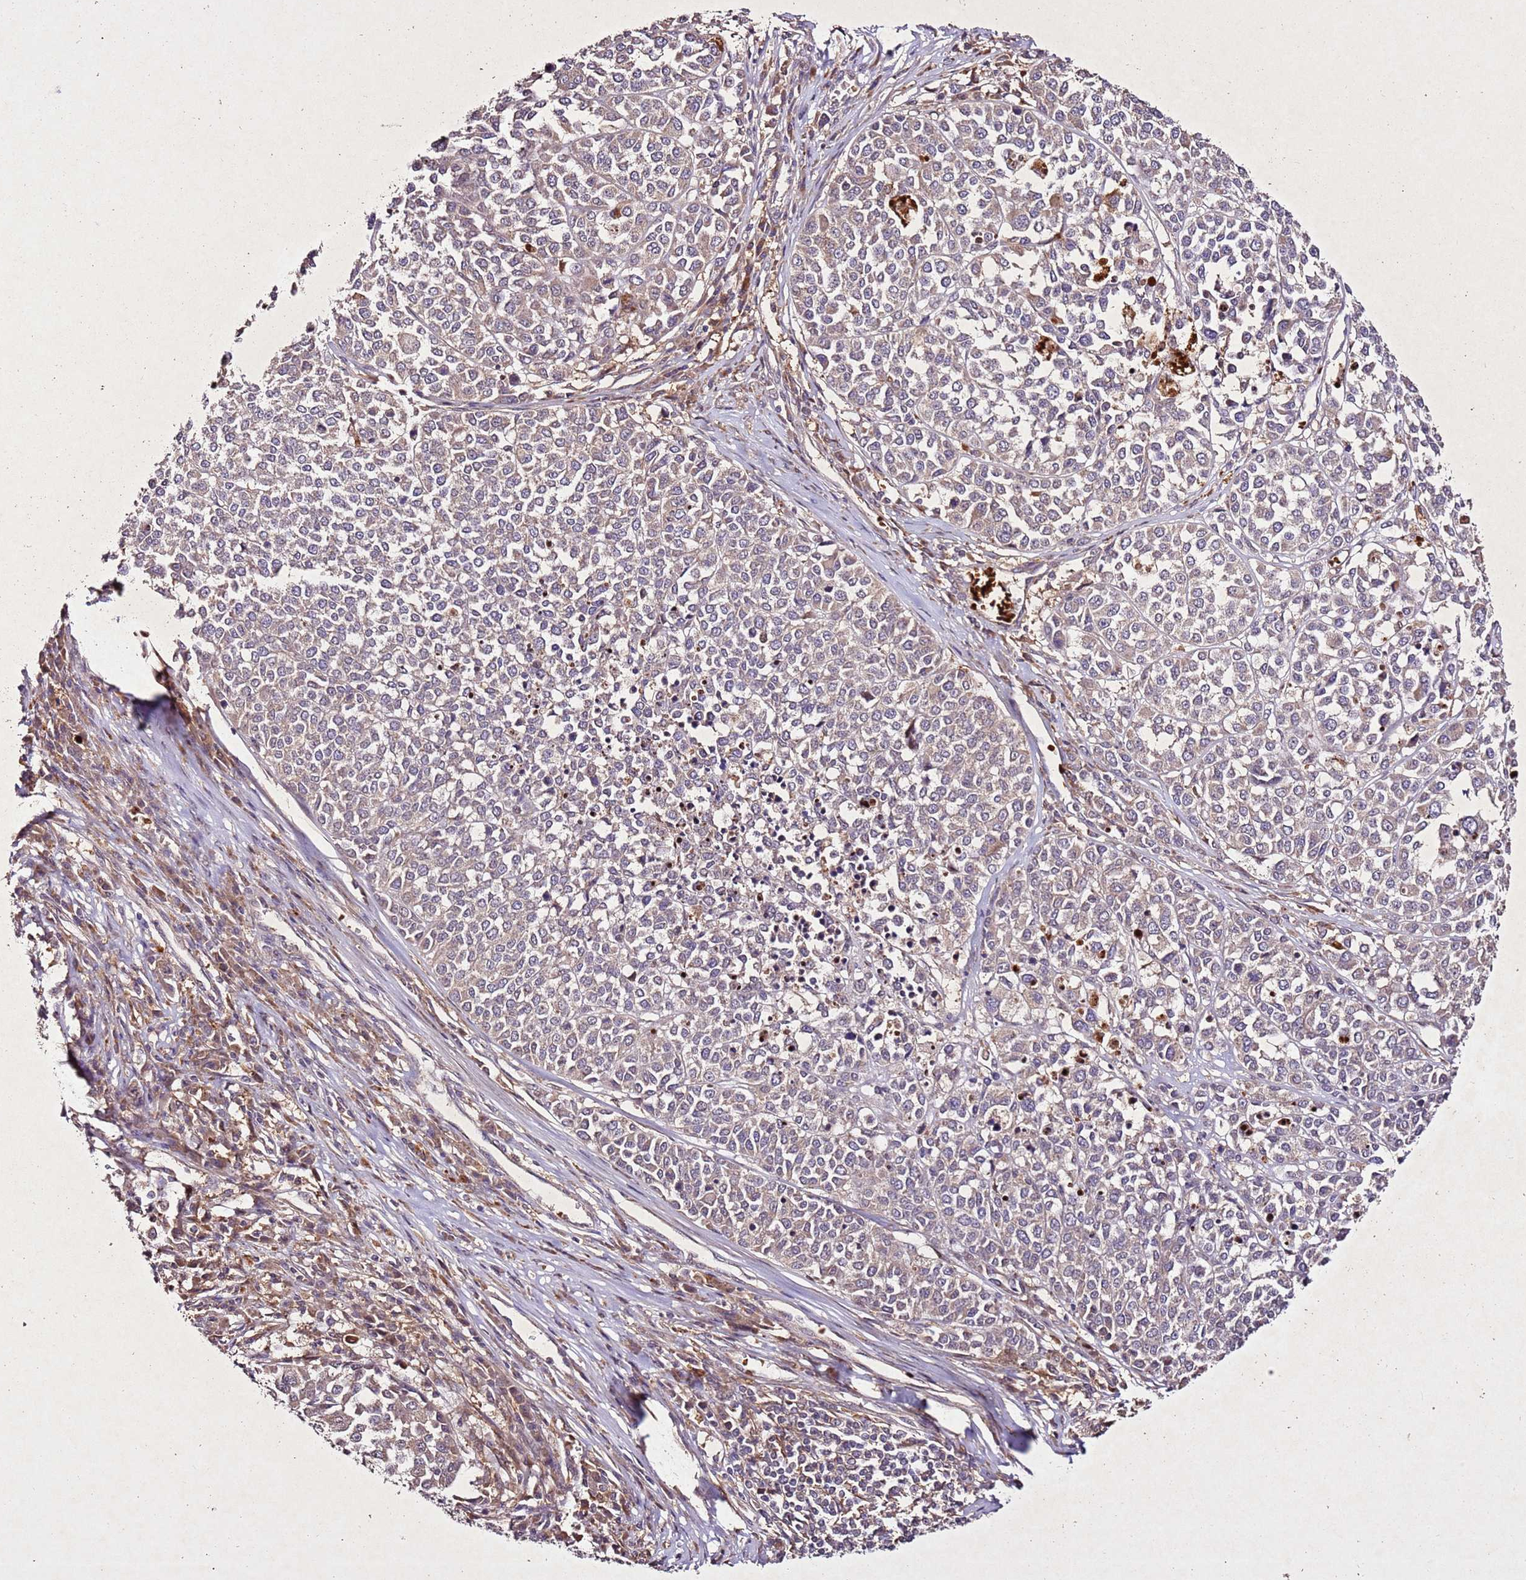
{"staining": {"intensity": "weak", "quantity": "<25%", "location": "cytoplasmic/membranous"}, "tissue": "melanoma", "cell_type": "Tumor cells", "image_type": "cancer", "snomed": [{"axis": "morphology", "description": "Malignant melanoma, Metastatic site"}, {"axis": "topography", "description": "Lymph node"}], "caption": "This is a image of immunohistochemistry (IHC) staining of melanoma, which shows no staining in tumor cells.", "gene": "PTMA", "patient": {"sex": "male", "age": 44}}